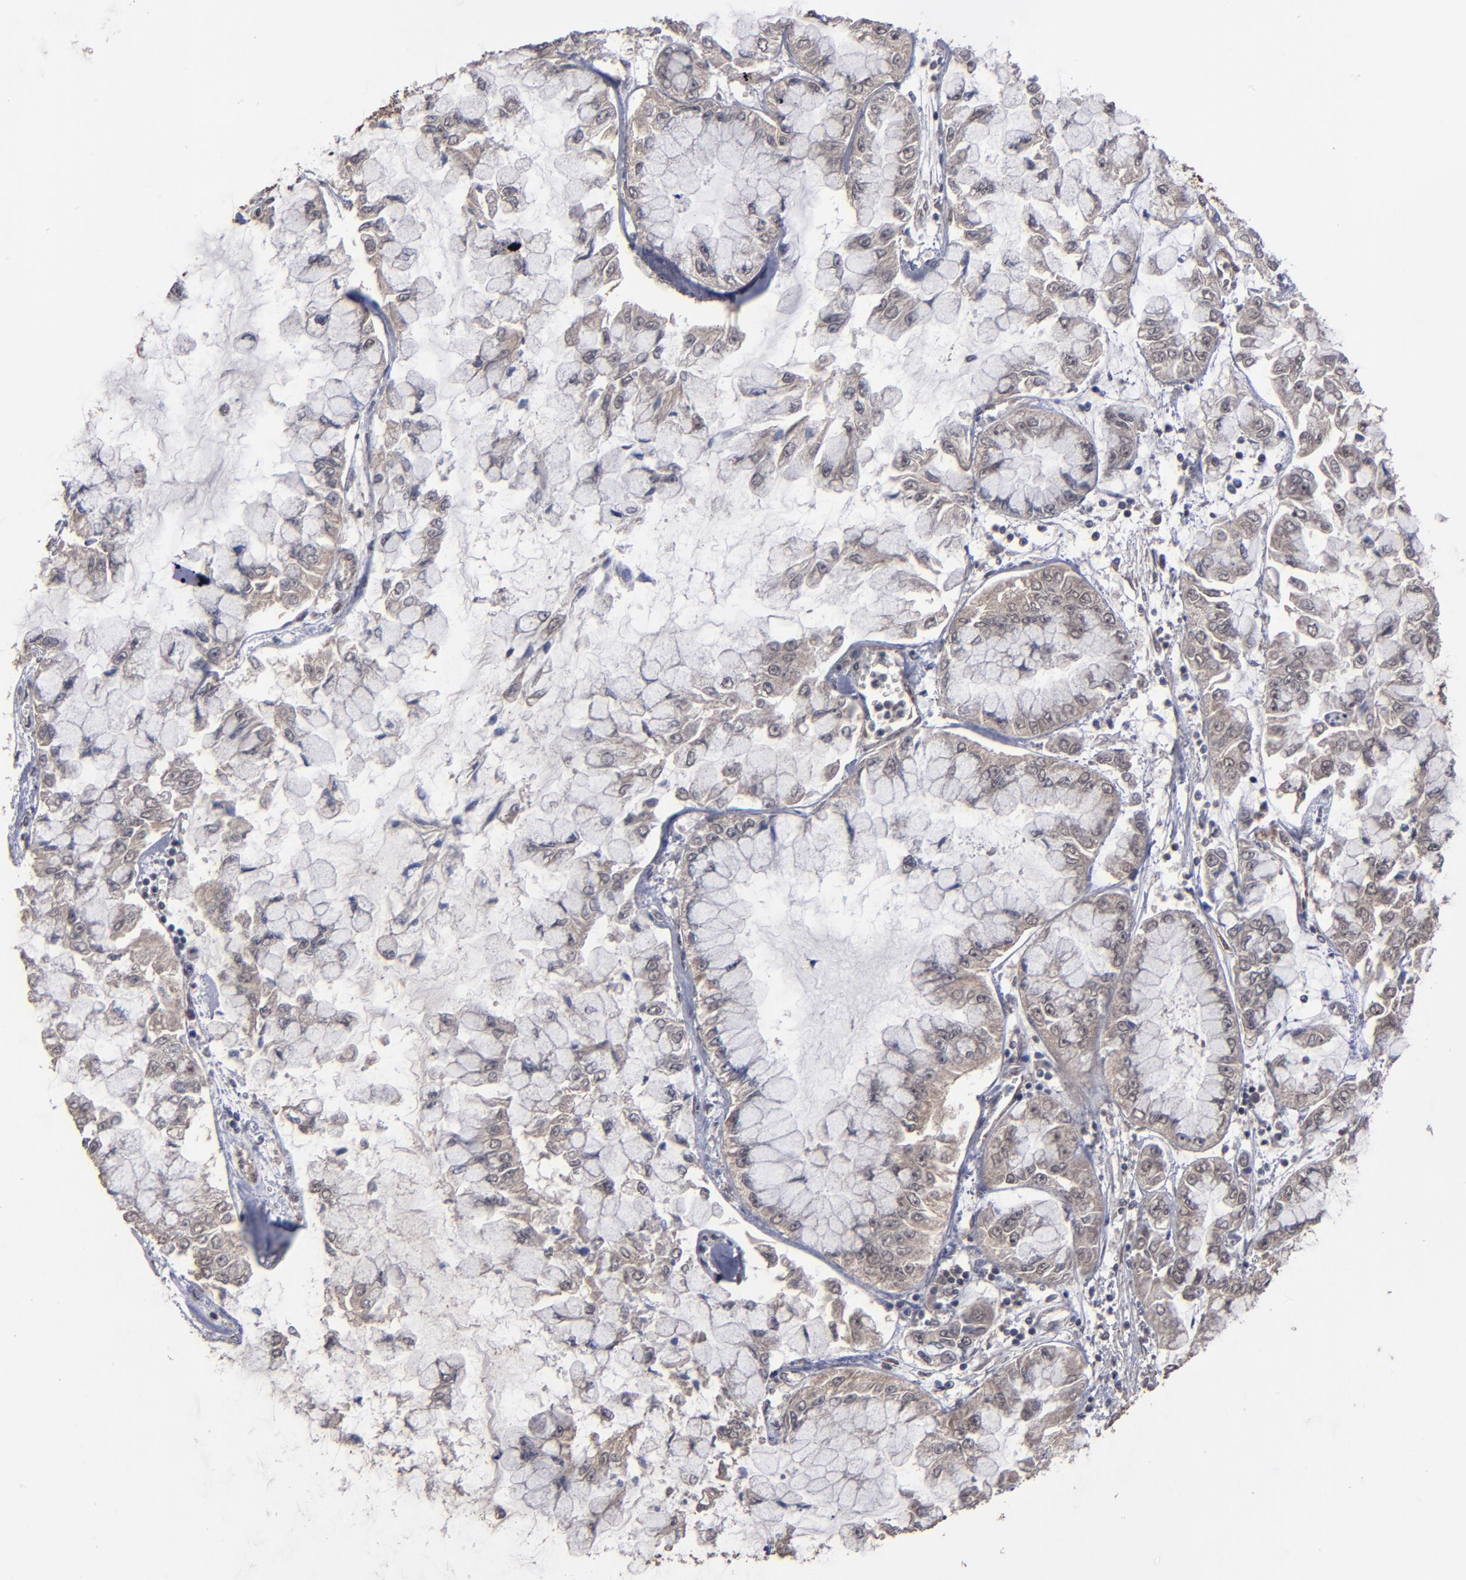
{"staining": {"intensity": "weak", "quantity": ">75%", "location": "cytoplasmic/membranous"}, "tissue": "liver cancer", "cell_type": "Tumor cells", "image_type": "cancer", "snomed": [{"axis": "morphology", "description": "Cholangiocarcinoma"}, {"axis": "topography", "description": "Liver"}], "caption": "Immunohistochemical staining of human cholangiocarcinoma (liver) reveals low levels of weak cytoplasmic/membranous positivity in approximately >75% of tumor cells.", "gene": "BNIP3", "patient": {"sex": "female", "age": 79}}